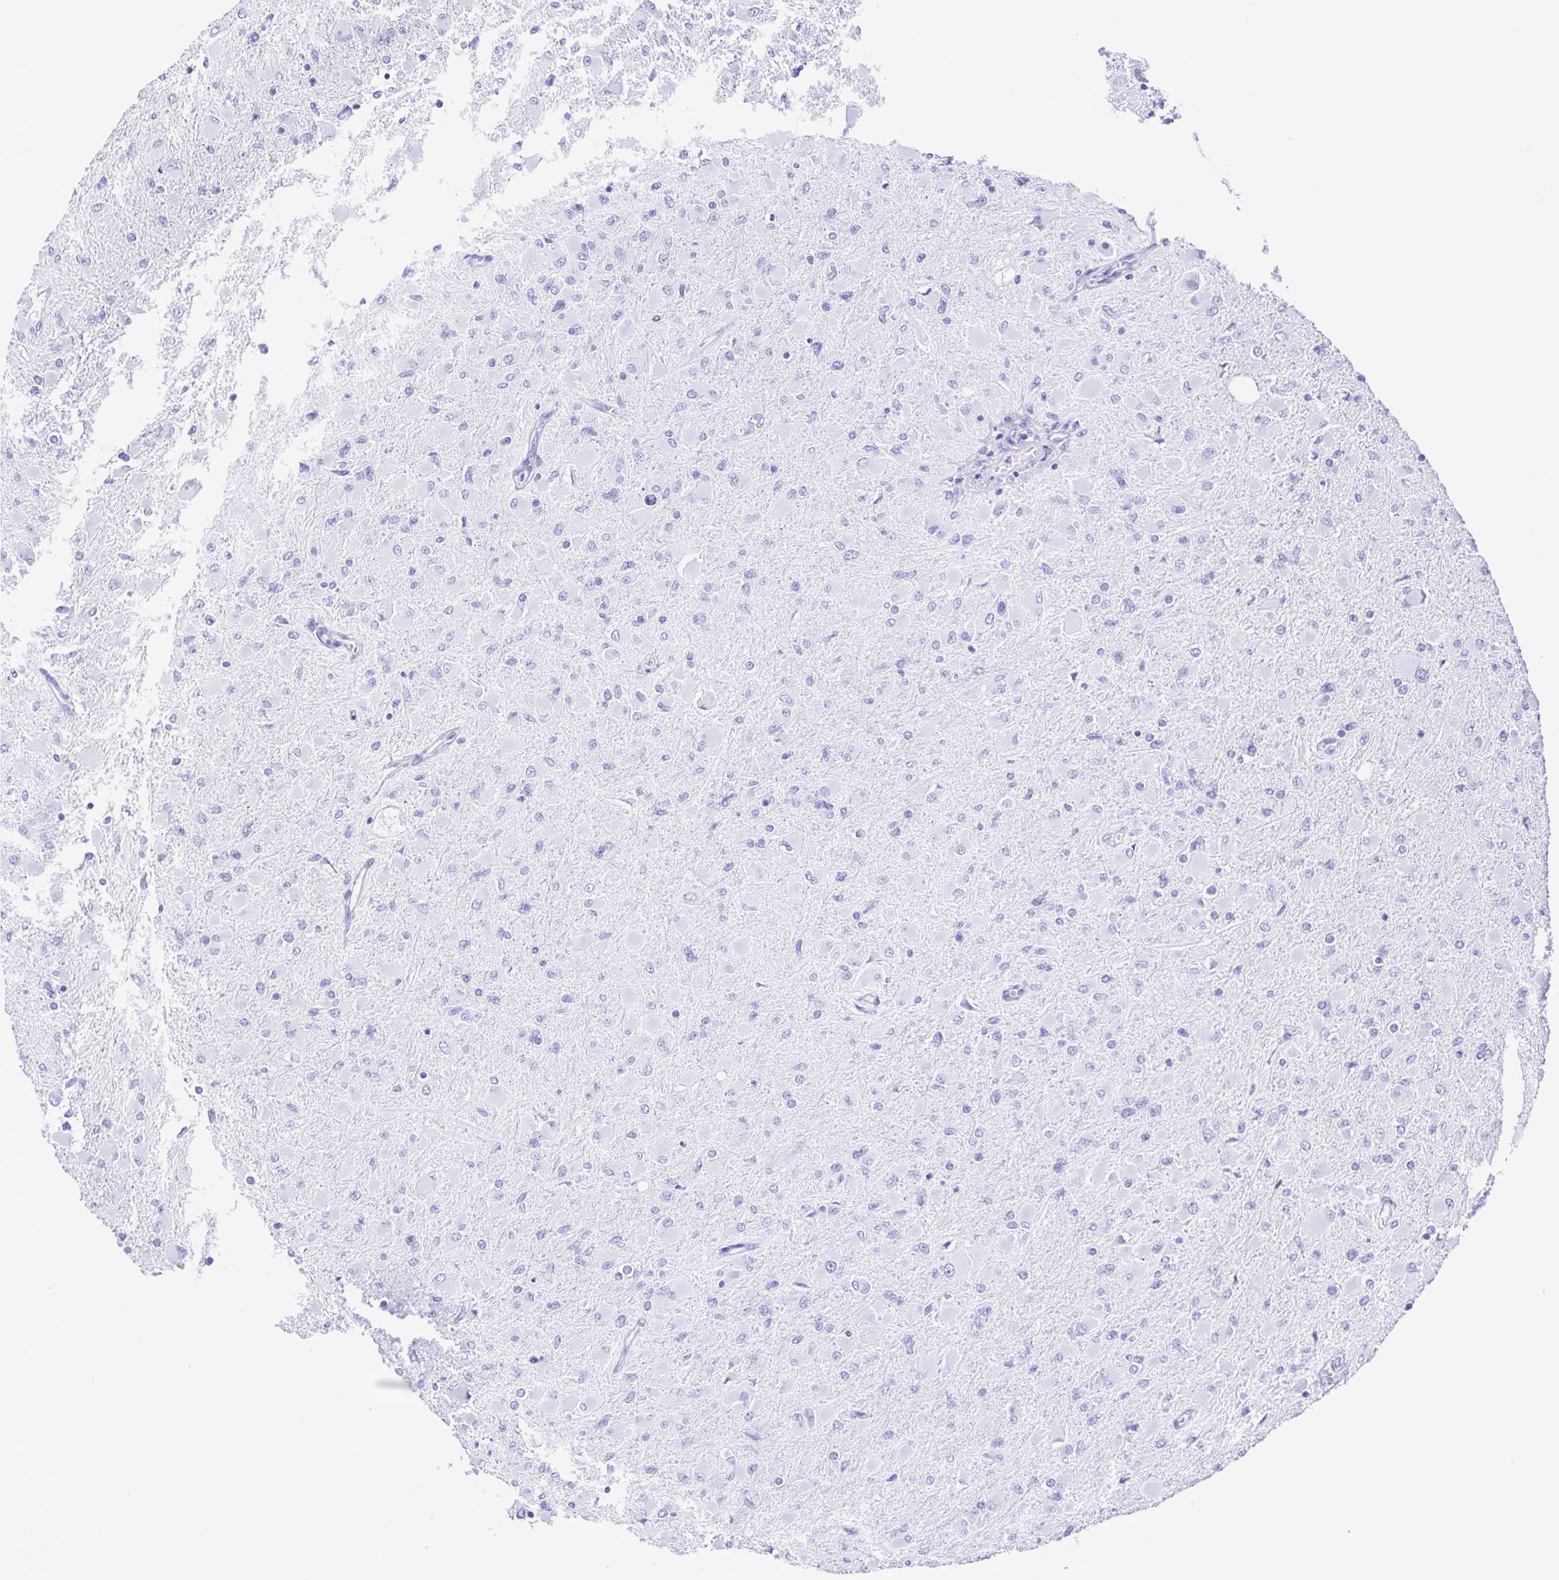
{"staining": {"intensity": "negative", "quantity": "none", "location": "none"}, "tissue": "glioma", "cell_type": "Tumor cells", "image_type": "cancer", "snomed": [{"axis": "morphology", "description": "Glioma, malignant, High grade"}, {"axis": "topography", "description": "Cerebral cortex"}], "caption": "Photomicrograph shows no significant protein expression in tumor cells of malignant glioma (high-grade).", "gene": "TGM3", "patient": {"sex": "female", "age": 36}}